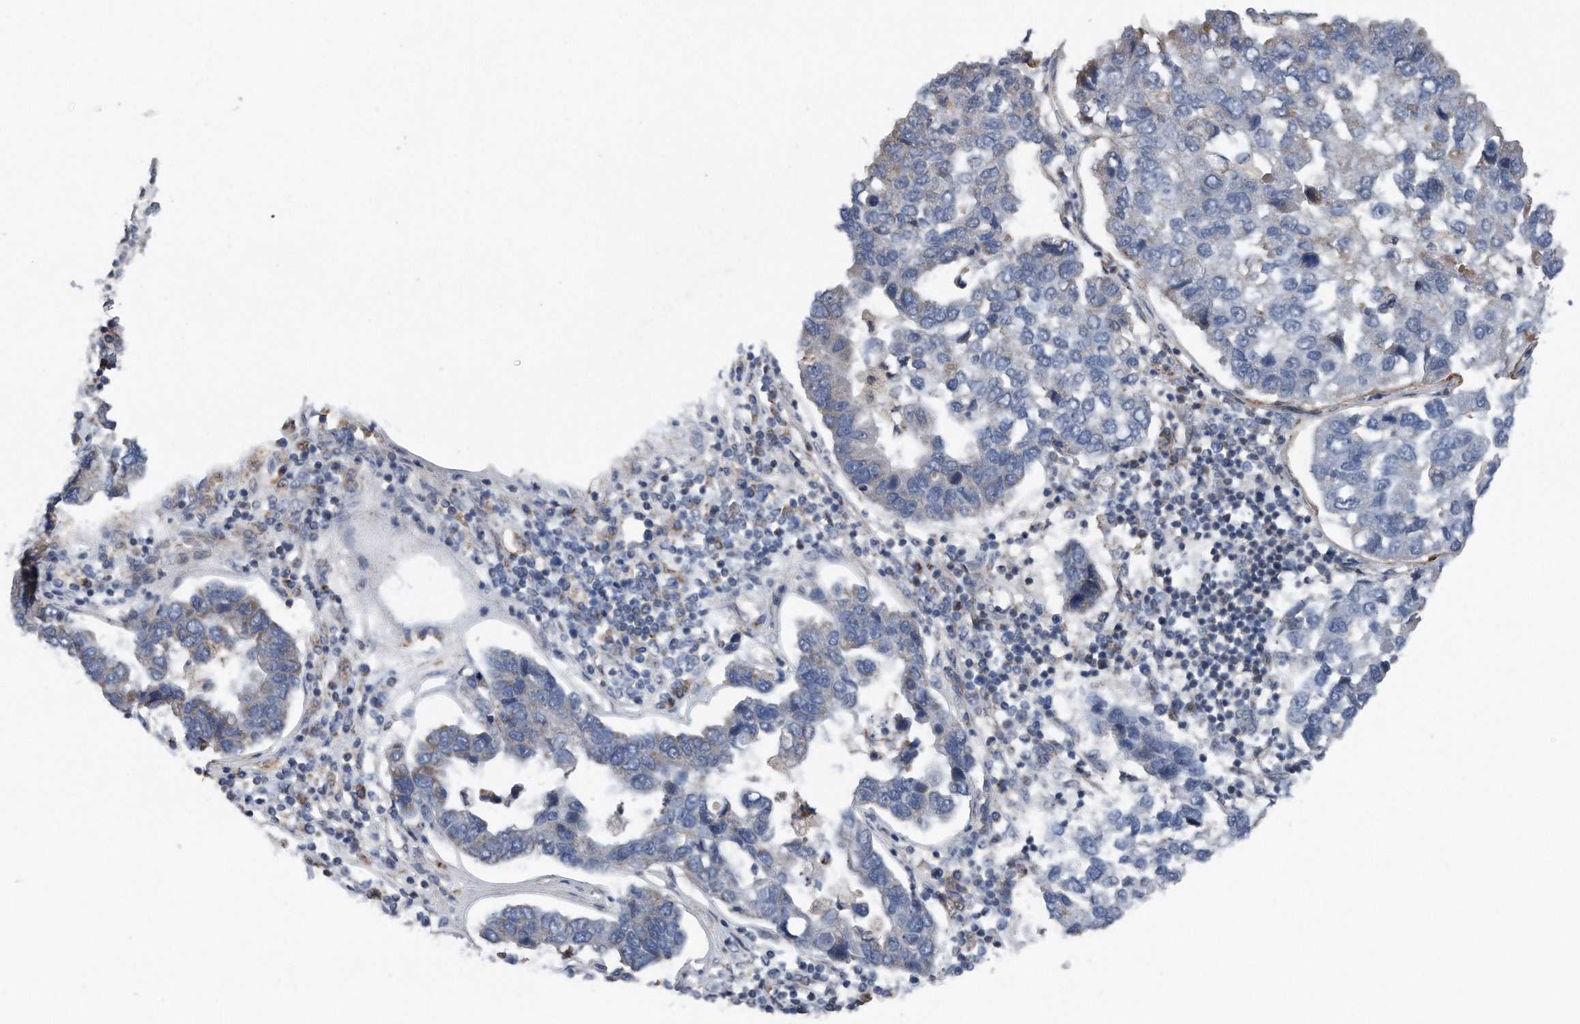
{"staining": {"intensity": "negative", "quantity": "none", "location": "none"}, "tissue": "pancreatic cancer", "cell_type": "Tumor cells", "image_type": "cancer", "snomed": [{"axis": "morphology", "description": "Adenocarcinoma, NOS"}, {"axis": "topography", "description": "Pancreas"}], "caption": "Immunohistochemistry (IHC) of pancreatic cancer (adenocarcinoma) demonstrates no expression in tumor cells.", "gene": "DST", "patient": {"sex": "female", "age": 61}}